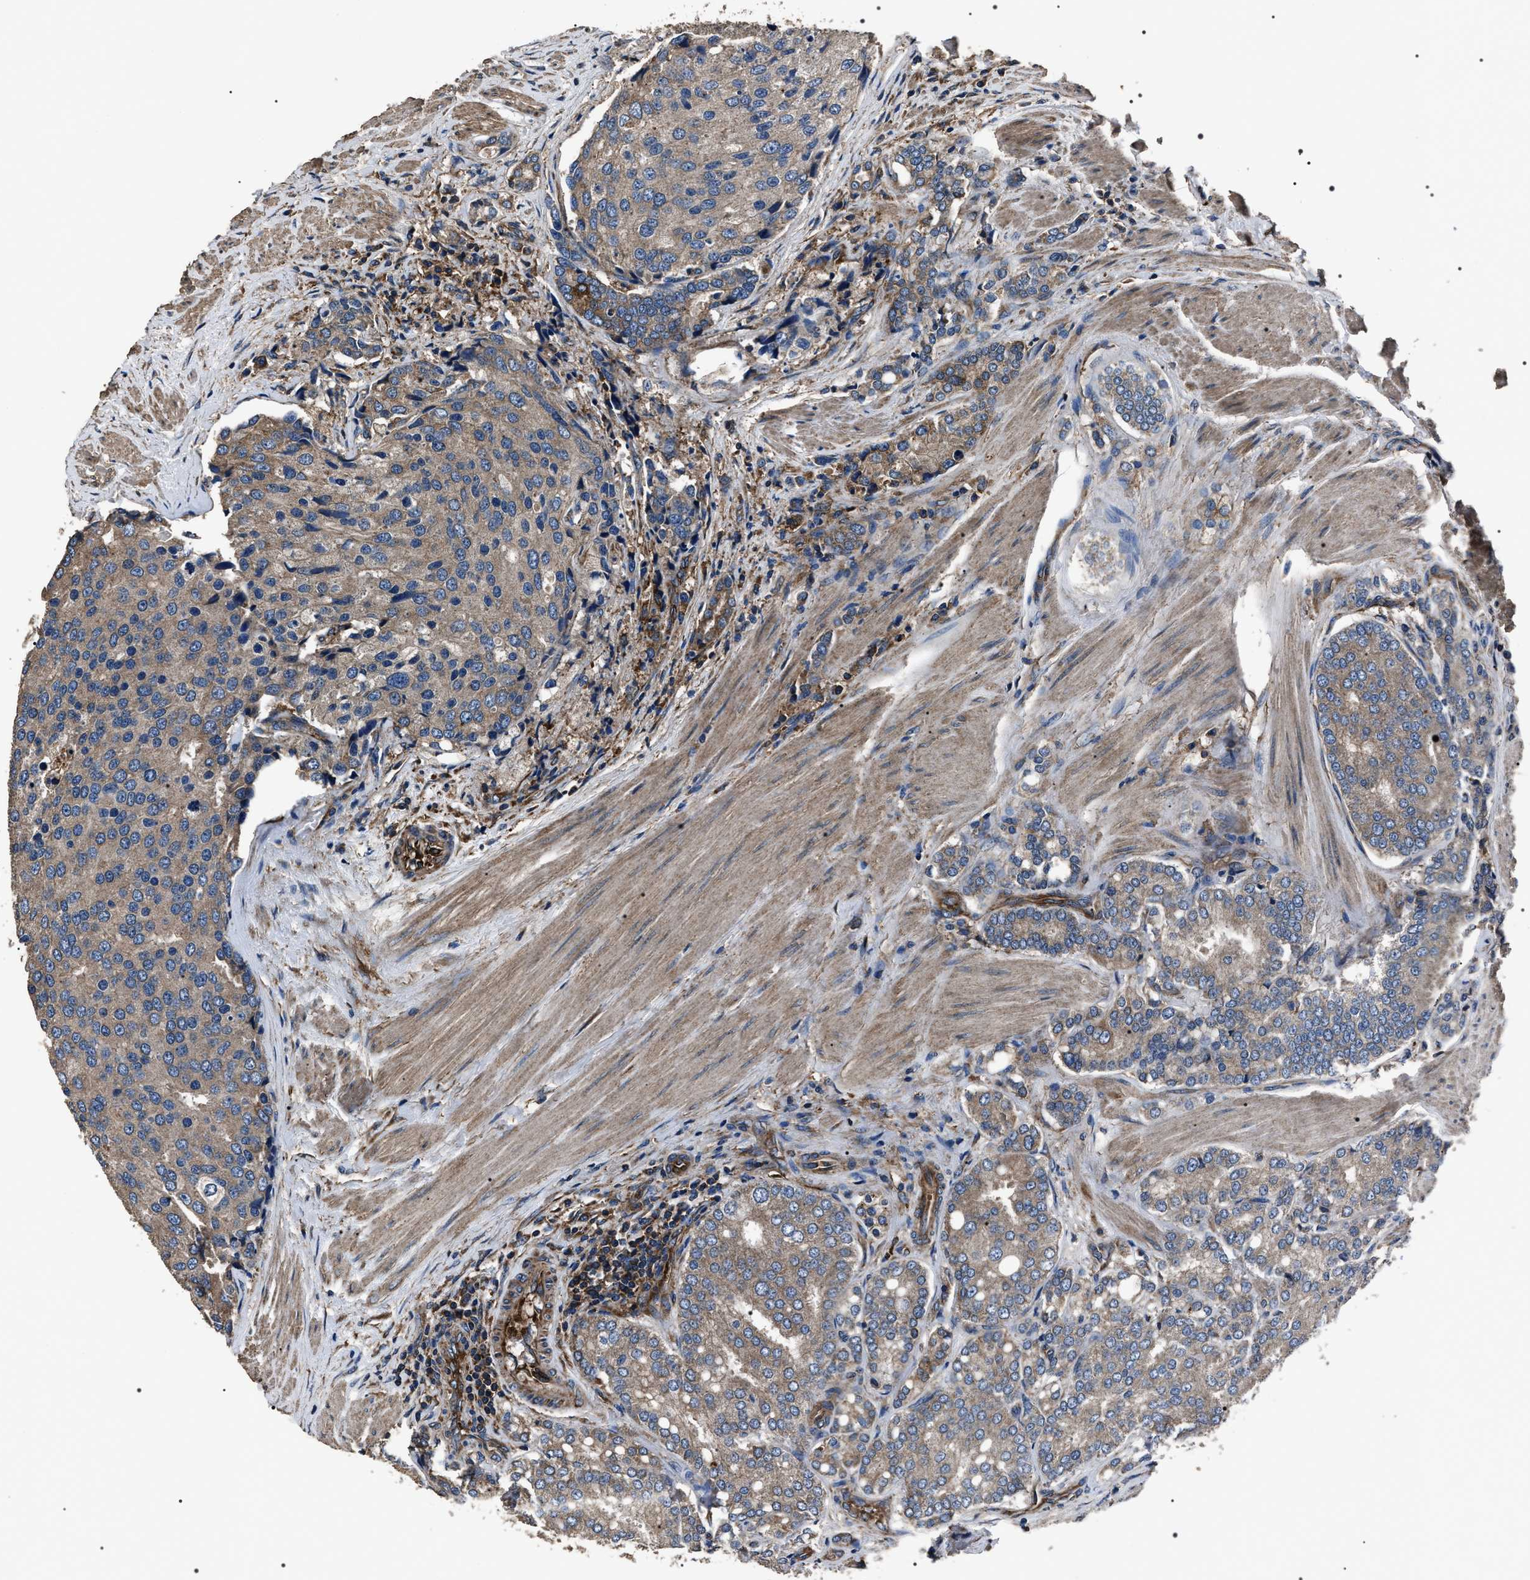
{"staining": {"intensity": "weak", "quantity": ">75%", "location": "cytoplasmic/membranous"}, "tissue": "prostate cancer", "cell_type": "Tumor cells", "image_type": "cancer", "snomed": [{"axis": "morphology", "description": "Adenocarcinoma, High grade"}, {"axis": "topography", "description": "Prostate"}], "caption": "Immunohistochemical staining of human prostate adenocarcinoma (high-grade) displays weak cytoplasmic/membranous protein positivity in approximately >75% of tumor cells. (DAB = brown stain, brightfield microscopy at high magnification).", "gene": "HSCB", "patient": {"sex": "male", "age": 50}}